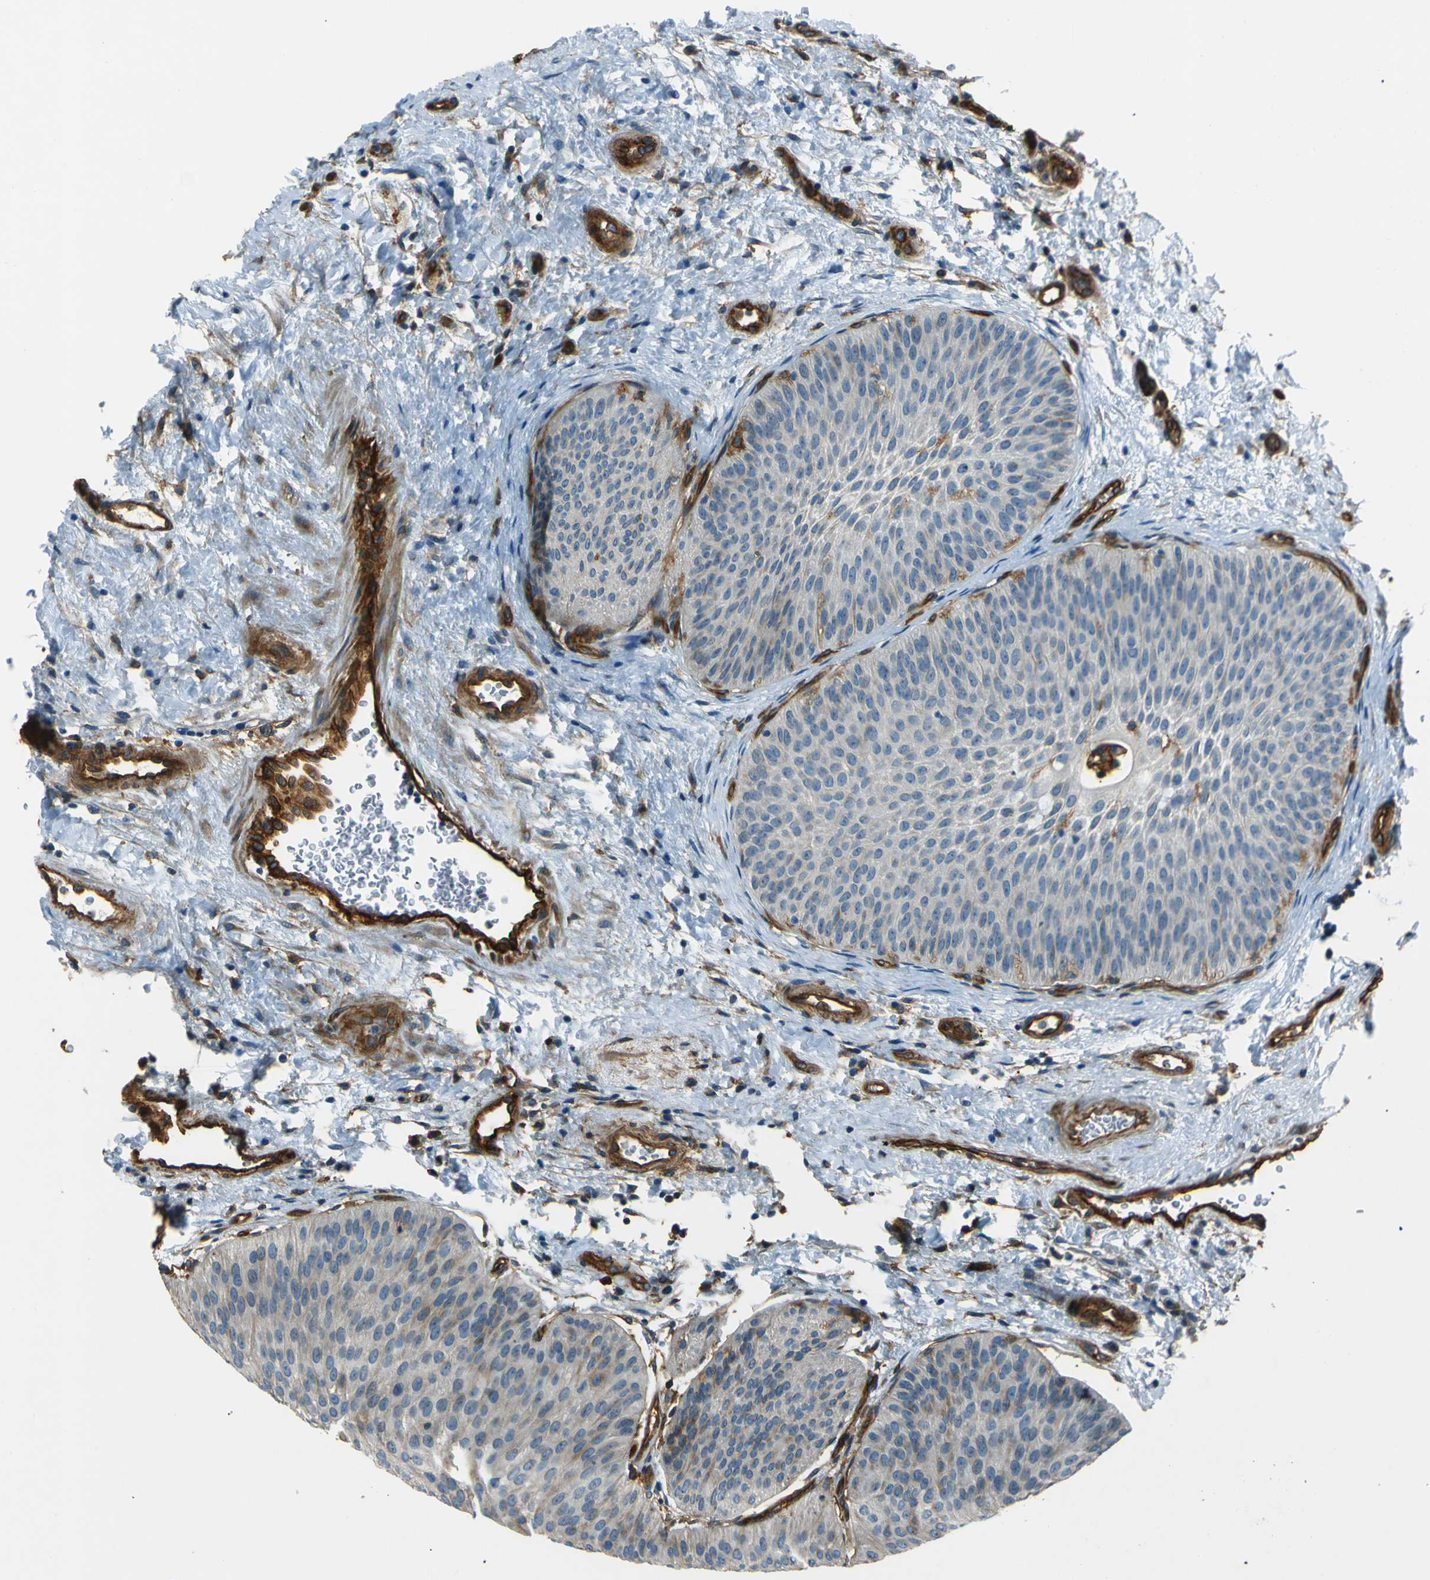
{"staining": {"intensity": "negative", "quantity": "none", "location": "none"}, "tissue": "urothelial cancer", "cell_type": "Tumor cells", "image_type": "cancer", "snomed": [{"axis": "morphology", "description": "Urothelial carcinoma, Low grade"}, {"axis": "topography", "description": "Urinary bladder"}], "caption": "Urothelial cancer was stained to show a protein in brown. There is no significant staining in tumor cells.", "gene": "ENTPD1", "patient": {"sex": "female", "age": 60}}